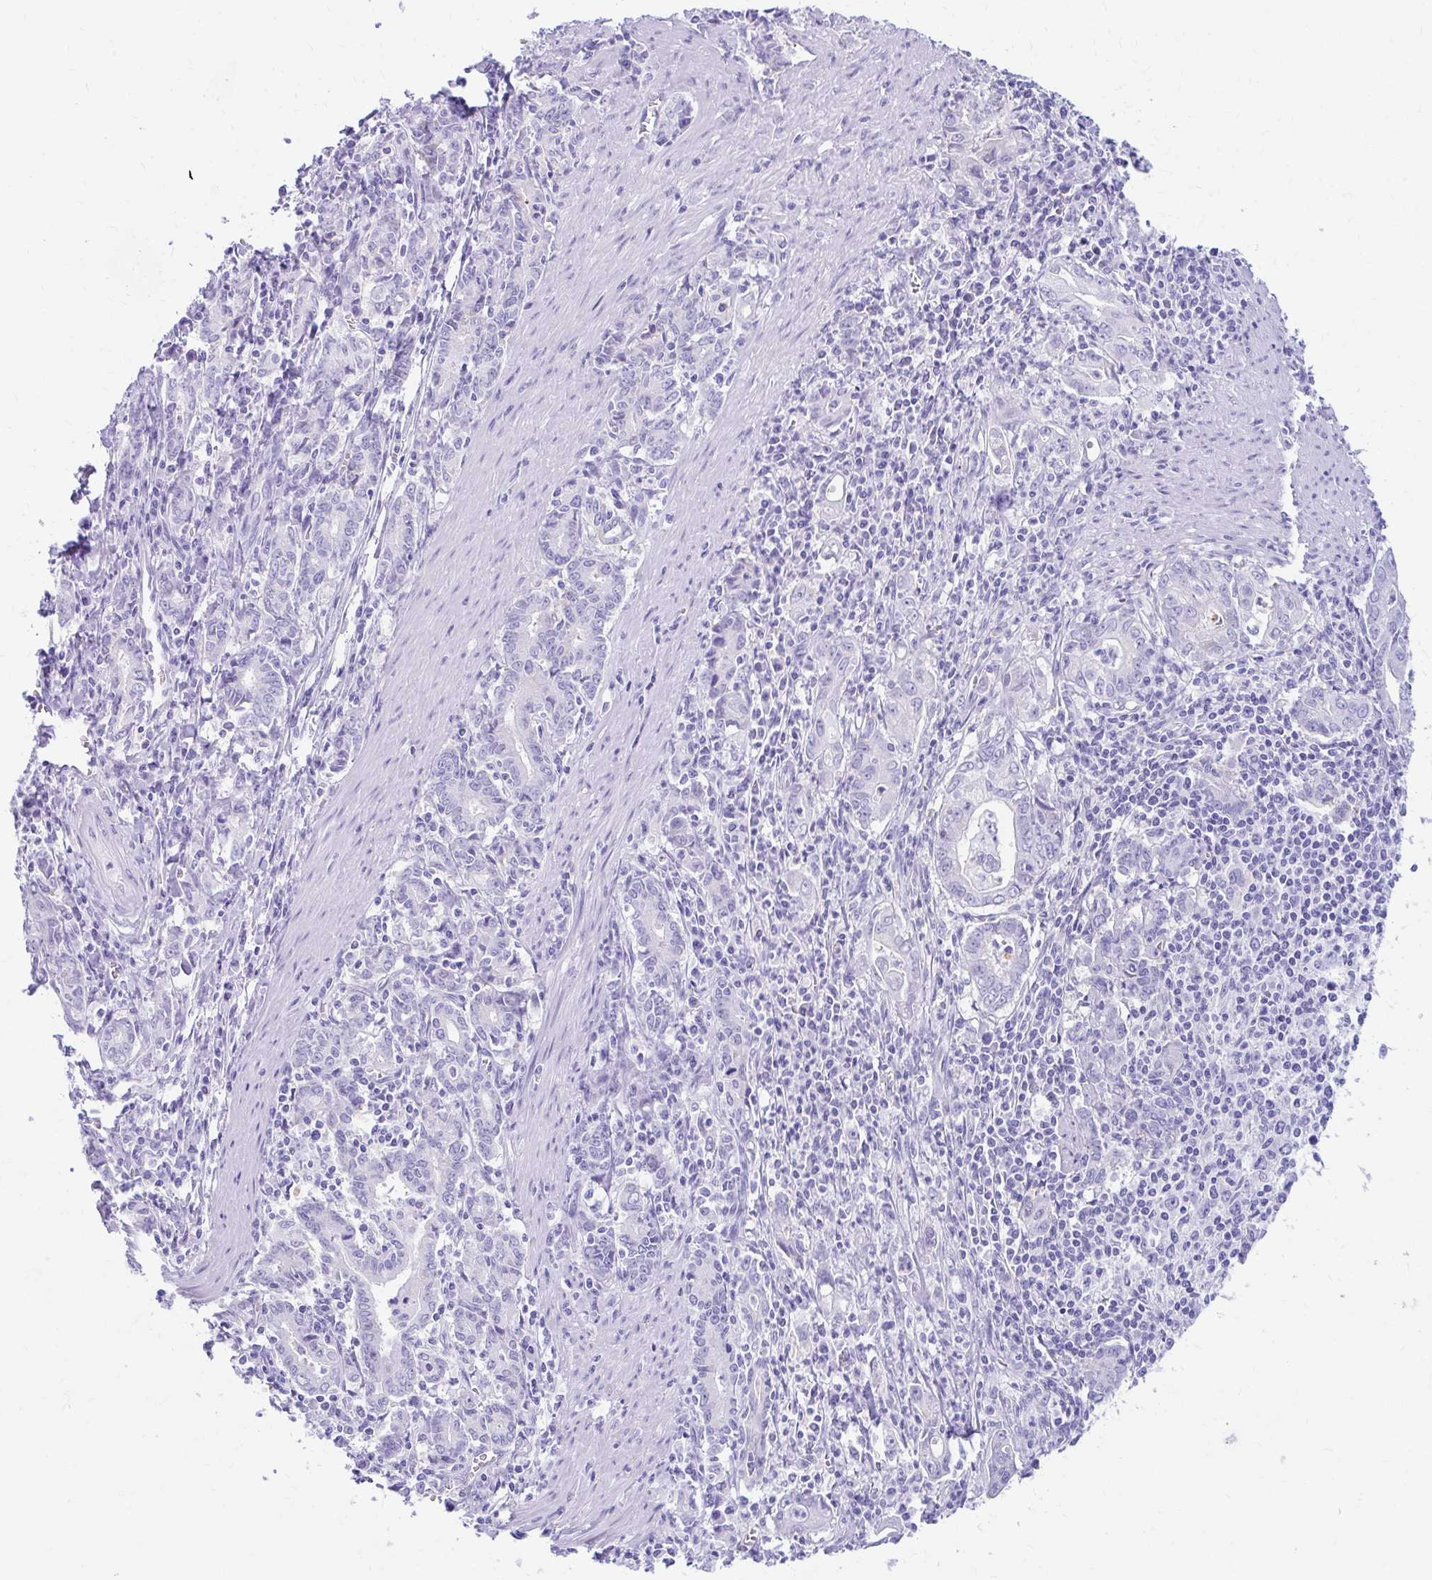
{"staining": {"intensity": "negative", "quantity": "none", "location": "none"}, "tissue": "stomach cancer", "cell_type": "Tumor cells", "image_type": "cancer", "snomed": [{"axis": "morphology", "description": "Adenocarcinoma, NOS"}, {"axis": "topography", "description": "Stomach, upper"}], "caption": "Photomicrograph shows no significant protein positivity in tumor cells of adenocarcinoma (stomach).", "gene": "NSG2", "patient": {"sex": "female", "age": 79}}